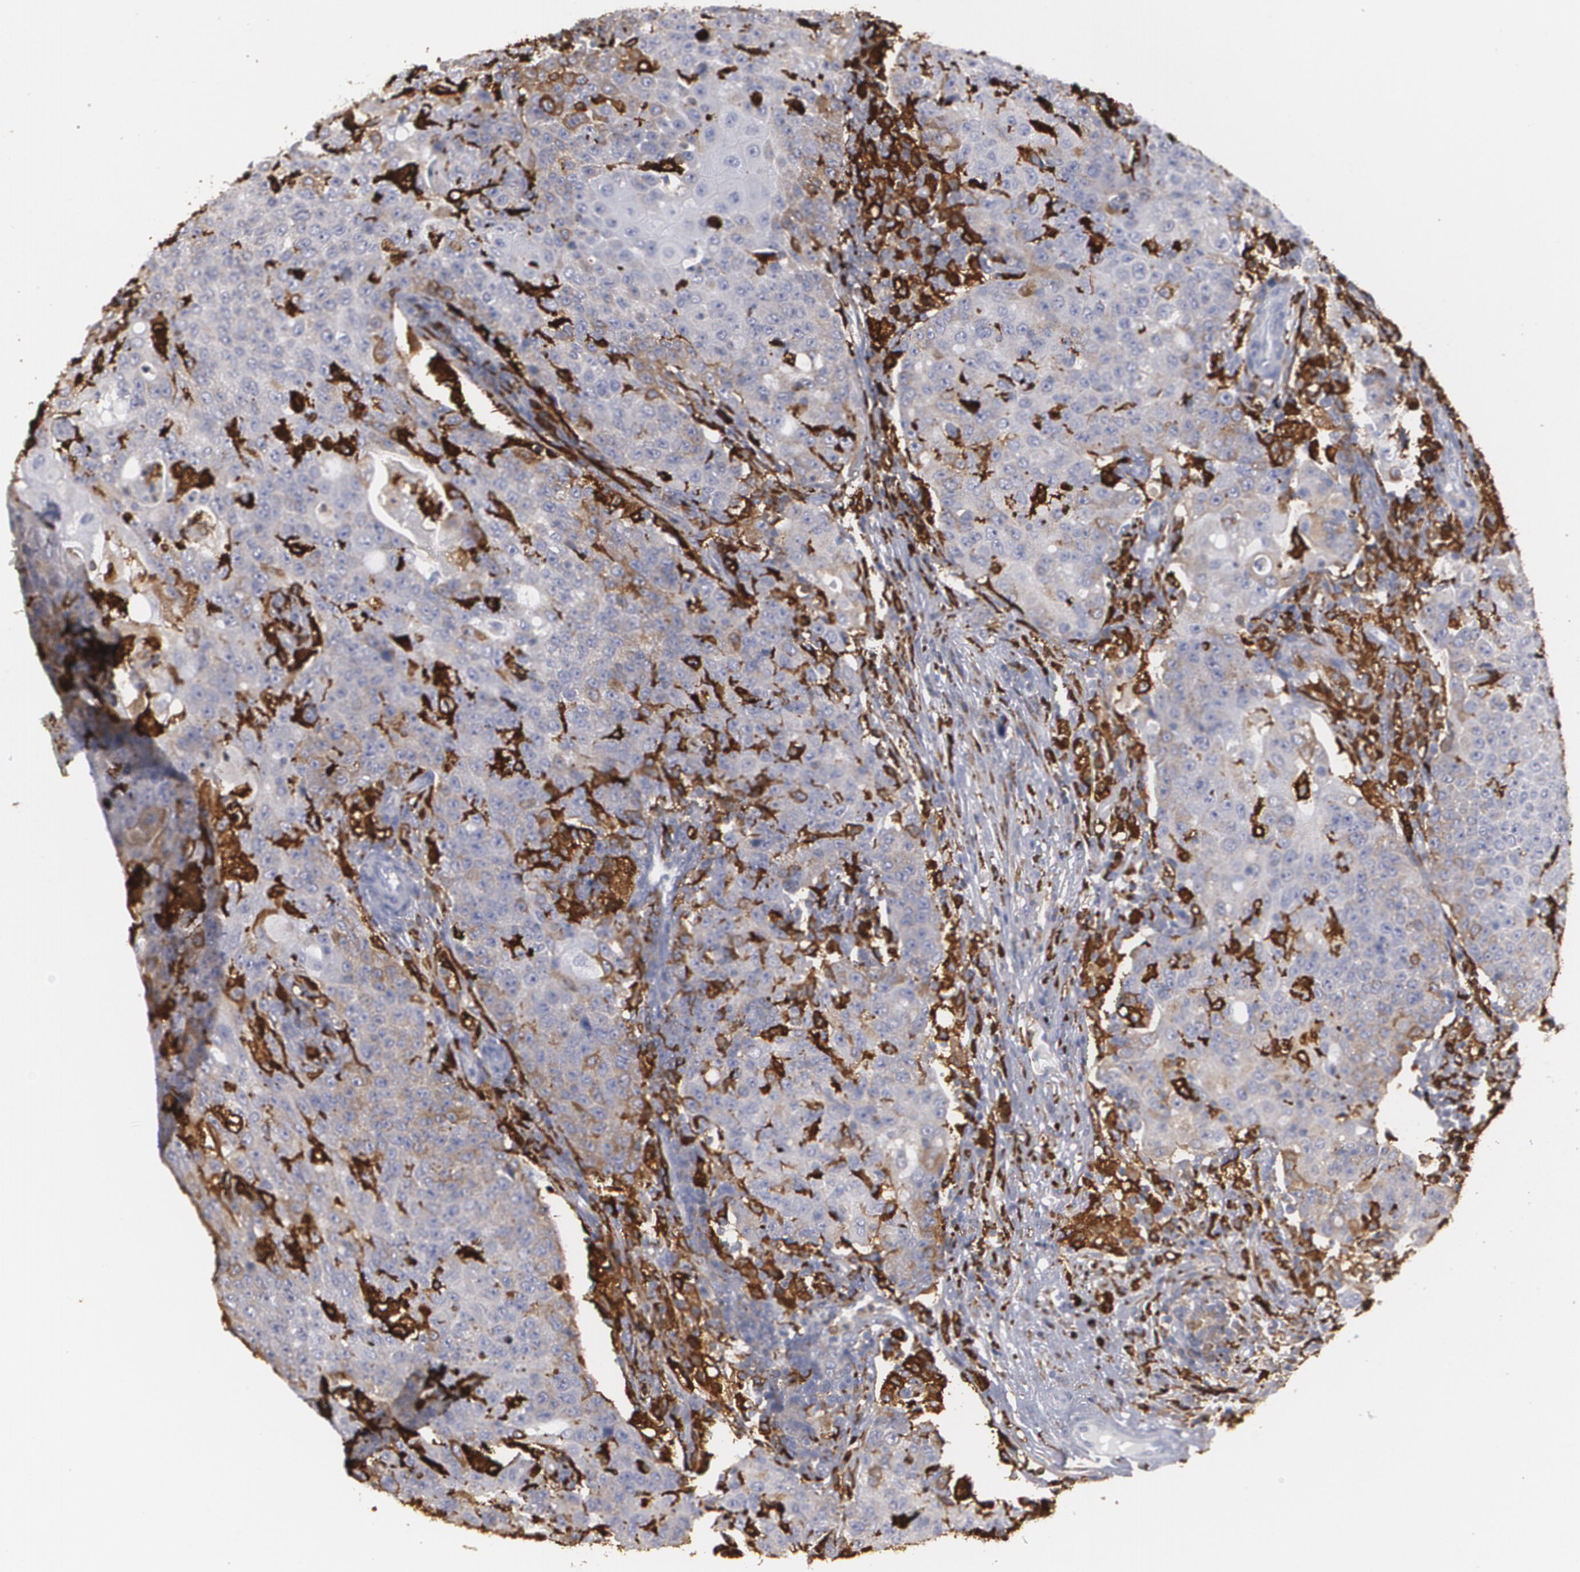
{"staining": {"intensity": "moderate", "quantity": ">75%", "location": "cytoplasmic/membranous"}, "tissue": "lymph node", "cell_type": "Germinal center cells", "image_type": "normal", "snomed": [{"axis": "morphology", "description": "Normal tissue, NOS"}, {"axis": "topography", "description": "Lymph node"}], "caption": "Immunohistochemical staining of unremarkable human lymph node displays >75% levels of moderate cytoplasmic/membranous protein staining in about >75% of germinal center cells. Immunohistochemistry (ihc) stains the protein in brown and the nuclei are stained blue.", "gene": "ODC1", "patient": {"sex": "female", "age": 42}}